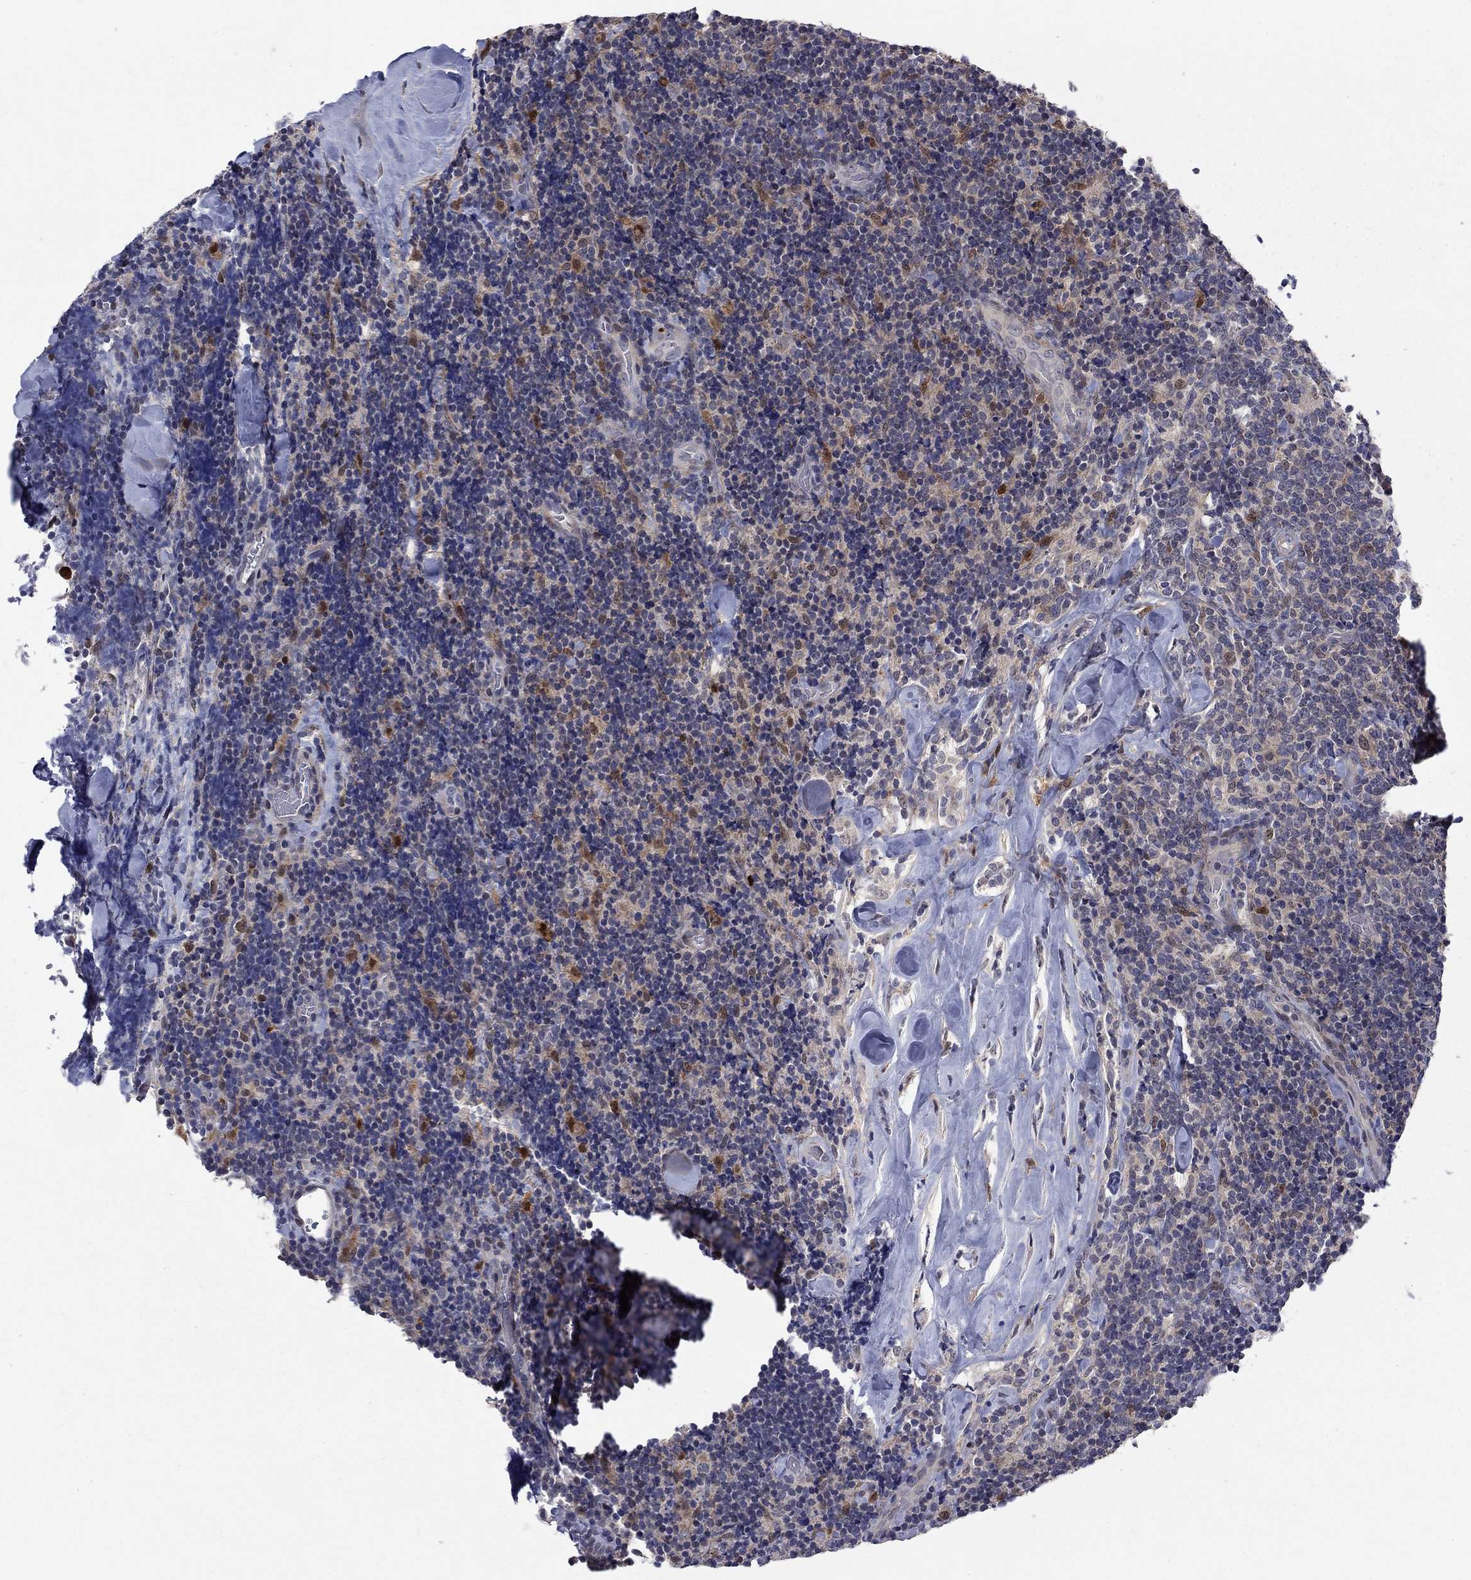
{"staining": {"intensity": "strong", "quantity": "<25%", "location": "nuclear"}, "tissue": "lymphoma", "cell_type": "Tumor cells", "image_type": "cancer", "snomed": [{"axis": "morphology", "description": "Malignant lymphoma, non-Hodgkin's type, Low grade"}, {"axis": "topography", "description": "Lymph node"}], "caption": "Approximately <25% of tumor cells in human low-grade malignant lymphoma, non-Hodgkin's type show strong nuclear protein staining as visualized by brown immunohistochemical staining.", "gene": "CBR1", "patient": {"sex": "female", "age": 56}}